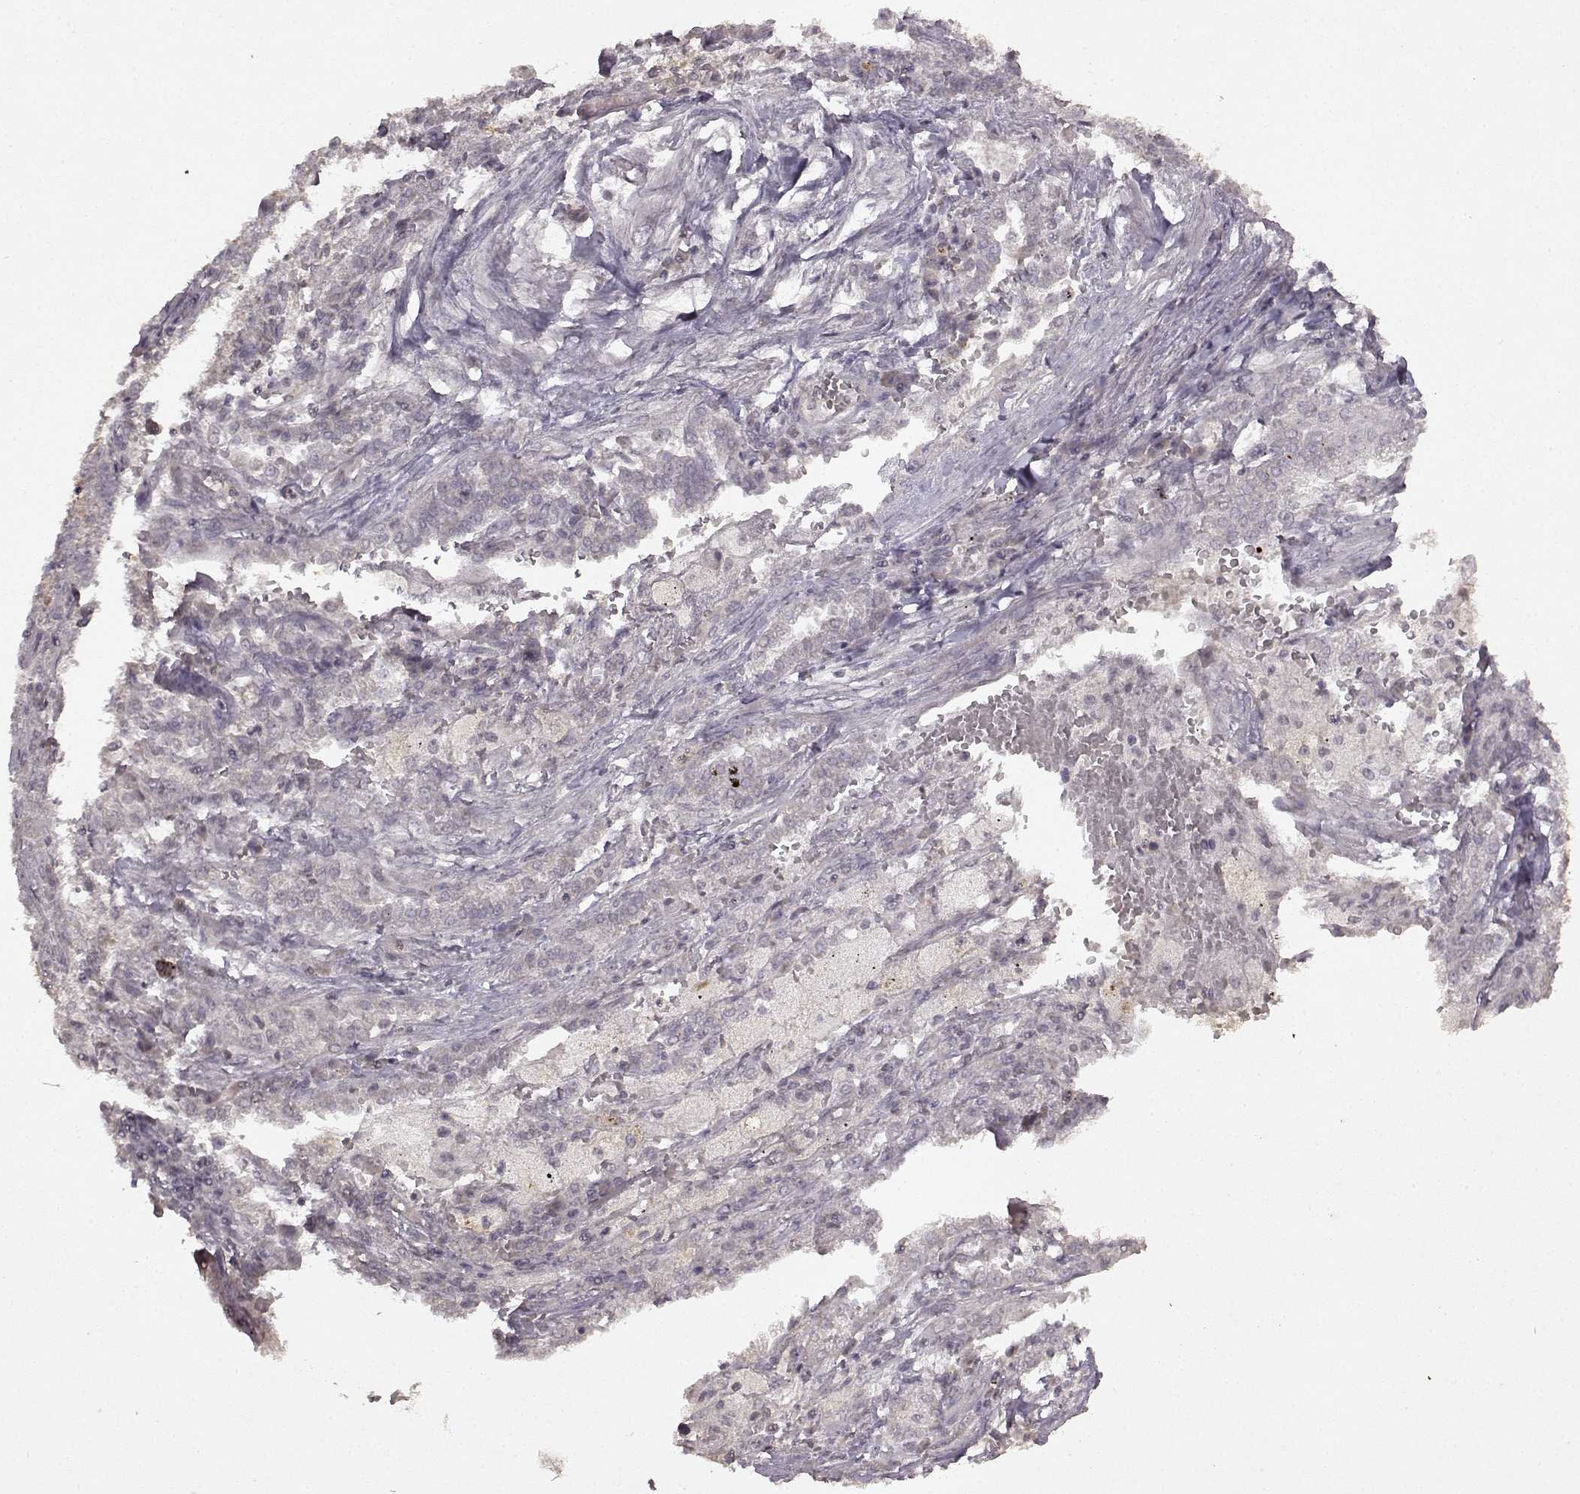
{"staining": {"intensity": "negative", "quantity": "none", "location": "none"}, "tissue": "lung cancer", "cell_type": "Tumor cells", "image_type": "cancer", "snomed": [{"axis": "morphology", "description": "Adenocarcinoma, NOS"}, {"axis": "topography", "description": "Lung"}], "caption": "A micrograph of adenocarcinoma (lung) stained for a protein displays no brown staining in tumor cells.", "gene": "LHB", "patient": {"sex": "male", "age": 57}}